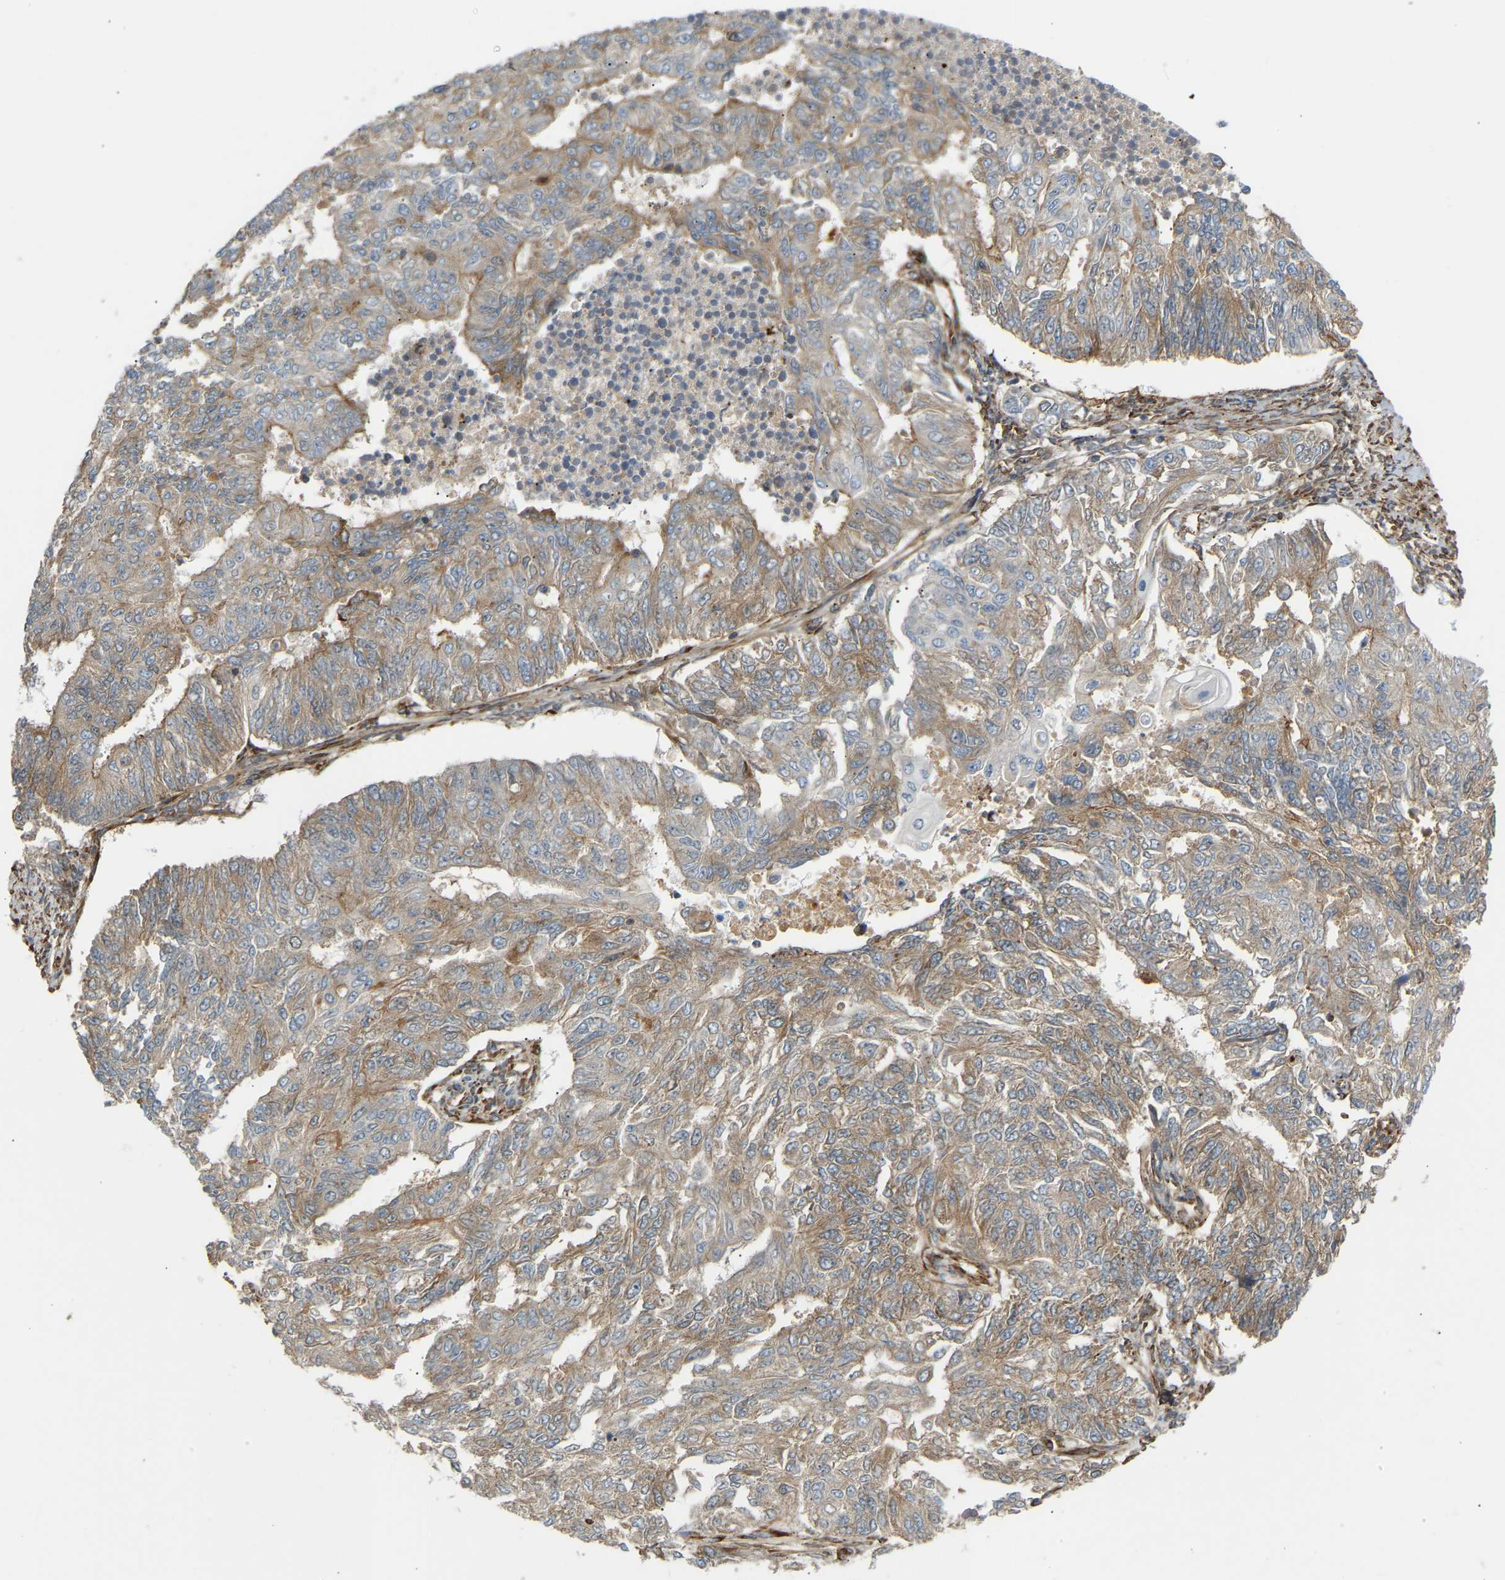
{"staining": {"intensity": "weak", "quantity": ">75%", "location": "cytoplasmic/membranous"}, "tissue": "endometrial cancer", "cell_type": "Tumor cells", "image_type": "cancer", "snomed": [{"axis": "morphology", "description": "Adenocarcinoma, NOS"}, {"axis": "topography", "description": "Endometrium"}], "caption": "Protein expression analysis of endometrial cancer shows weak cytoplasmic/membranous expression in approximately >75% of tumor cells.", "gene": "PLCG2", "patient": {"sex": "female", "age": 32}}